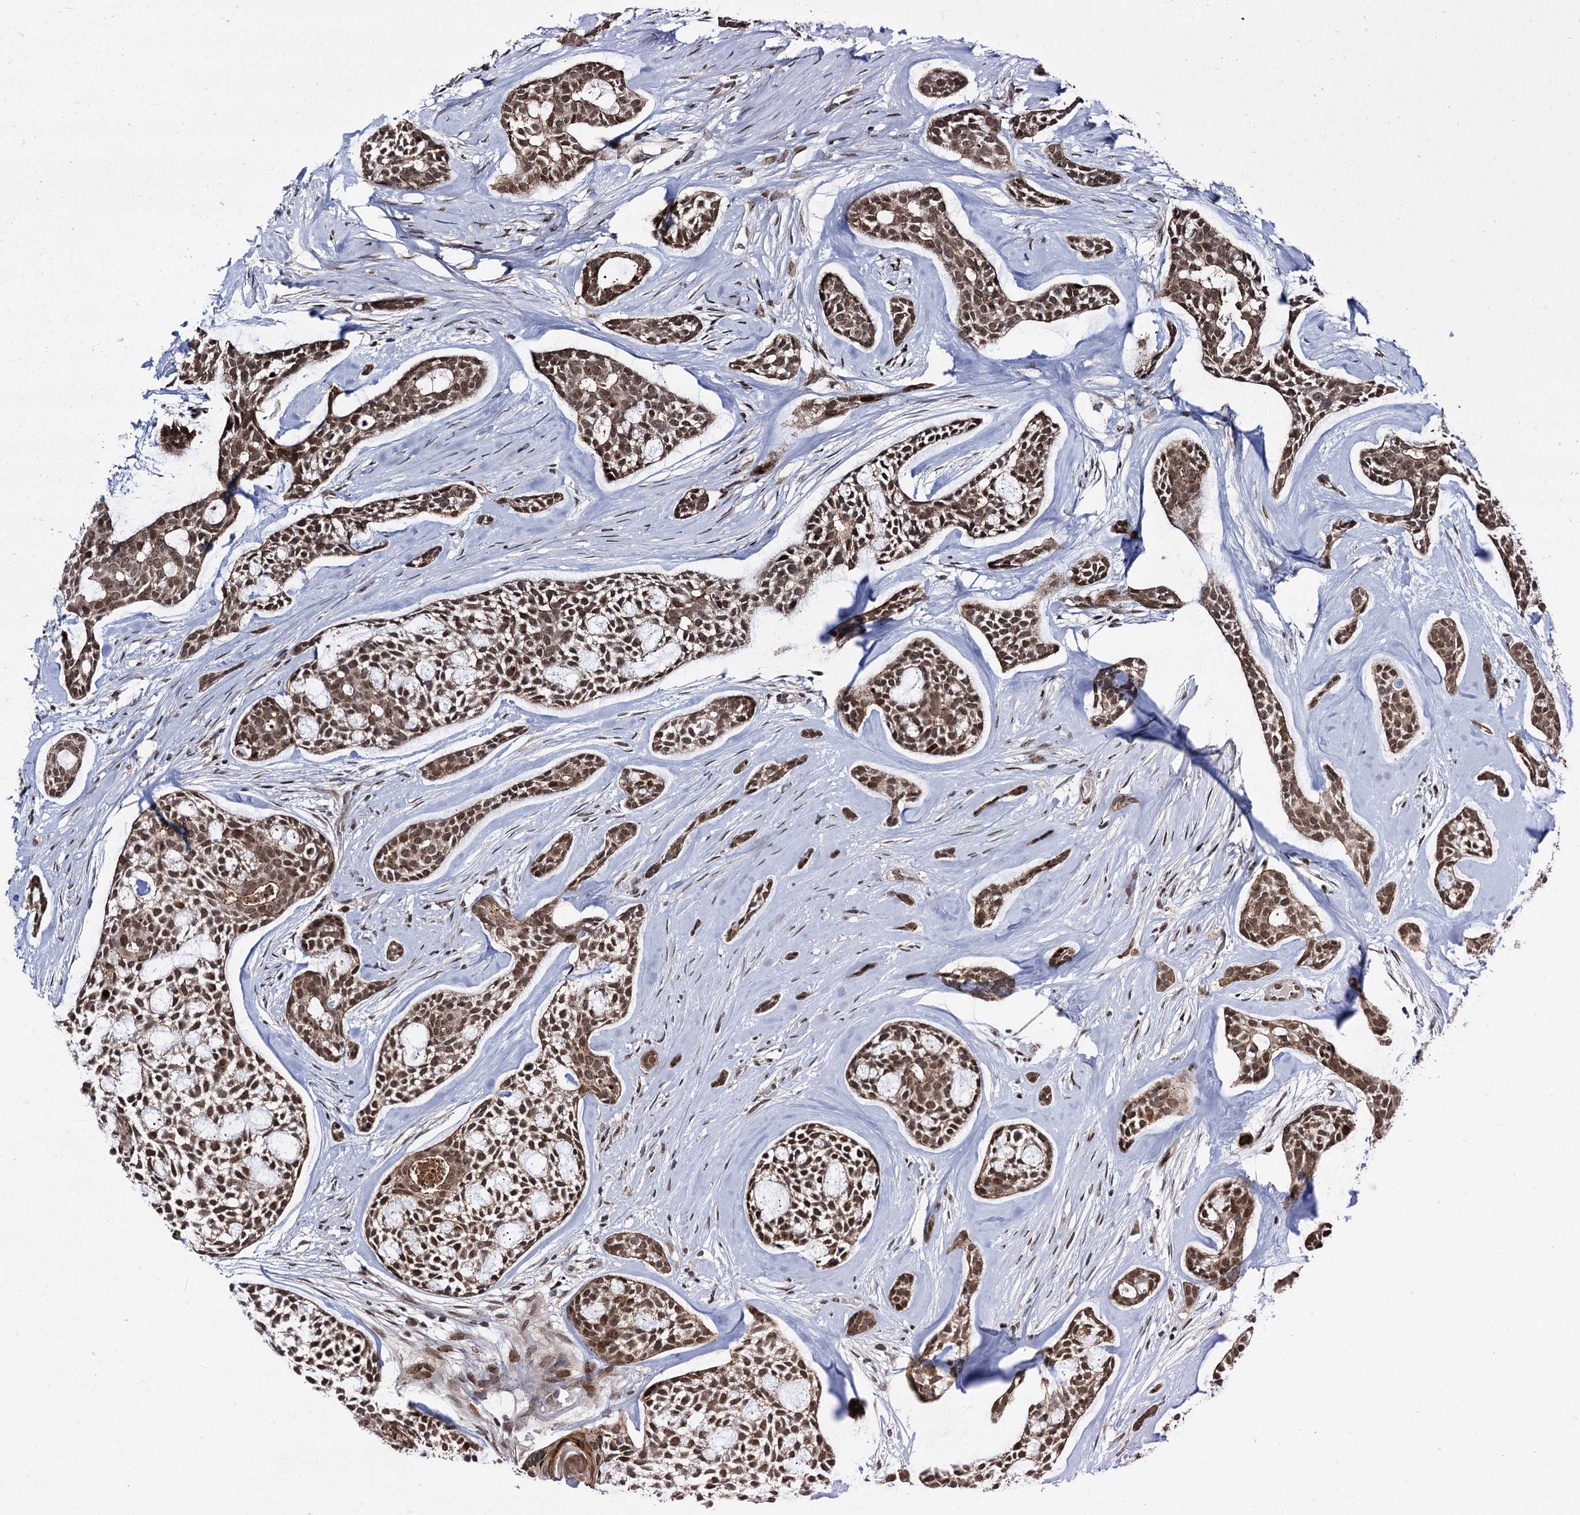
{"staining": {"intensity": "moderate", "quantity": ">75%", "location": "nuclear"}, "tissue": "head and neck cancer", "cell_type": "Tumor cells", "image_type": "cancer", "snomed": [{"axis": "morphology", "description": "Adenocarcinoma, NOS"}, {"axis": "topography", "description": "Subcutis"}, {"axis": "topography", "description": "Head-Neck"}], "caption": "Immunohistochemical staining of adenocarcinoma (head and neck) reveals moderate nuclear protein positivity in approximately >75% of tumor cells.", "gene": "RUFY2", "patient": {"sex": "female", "age": 73}}